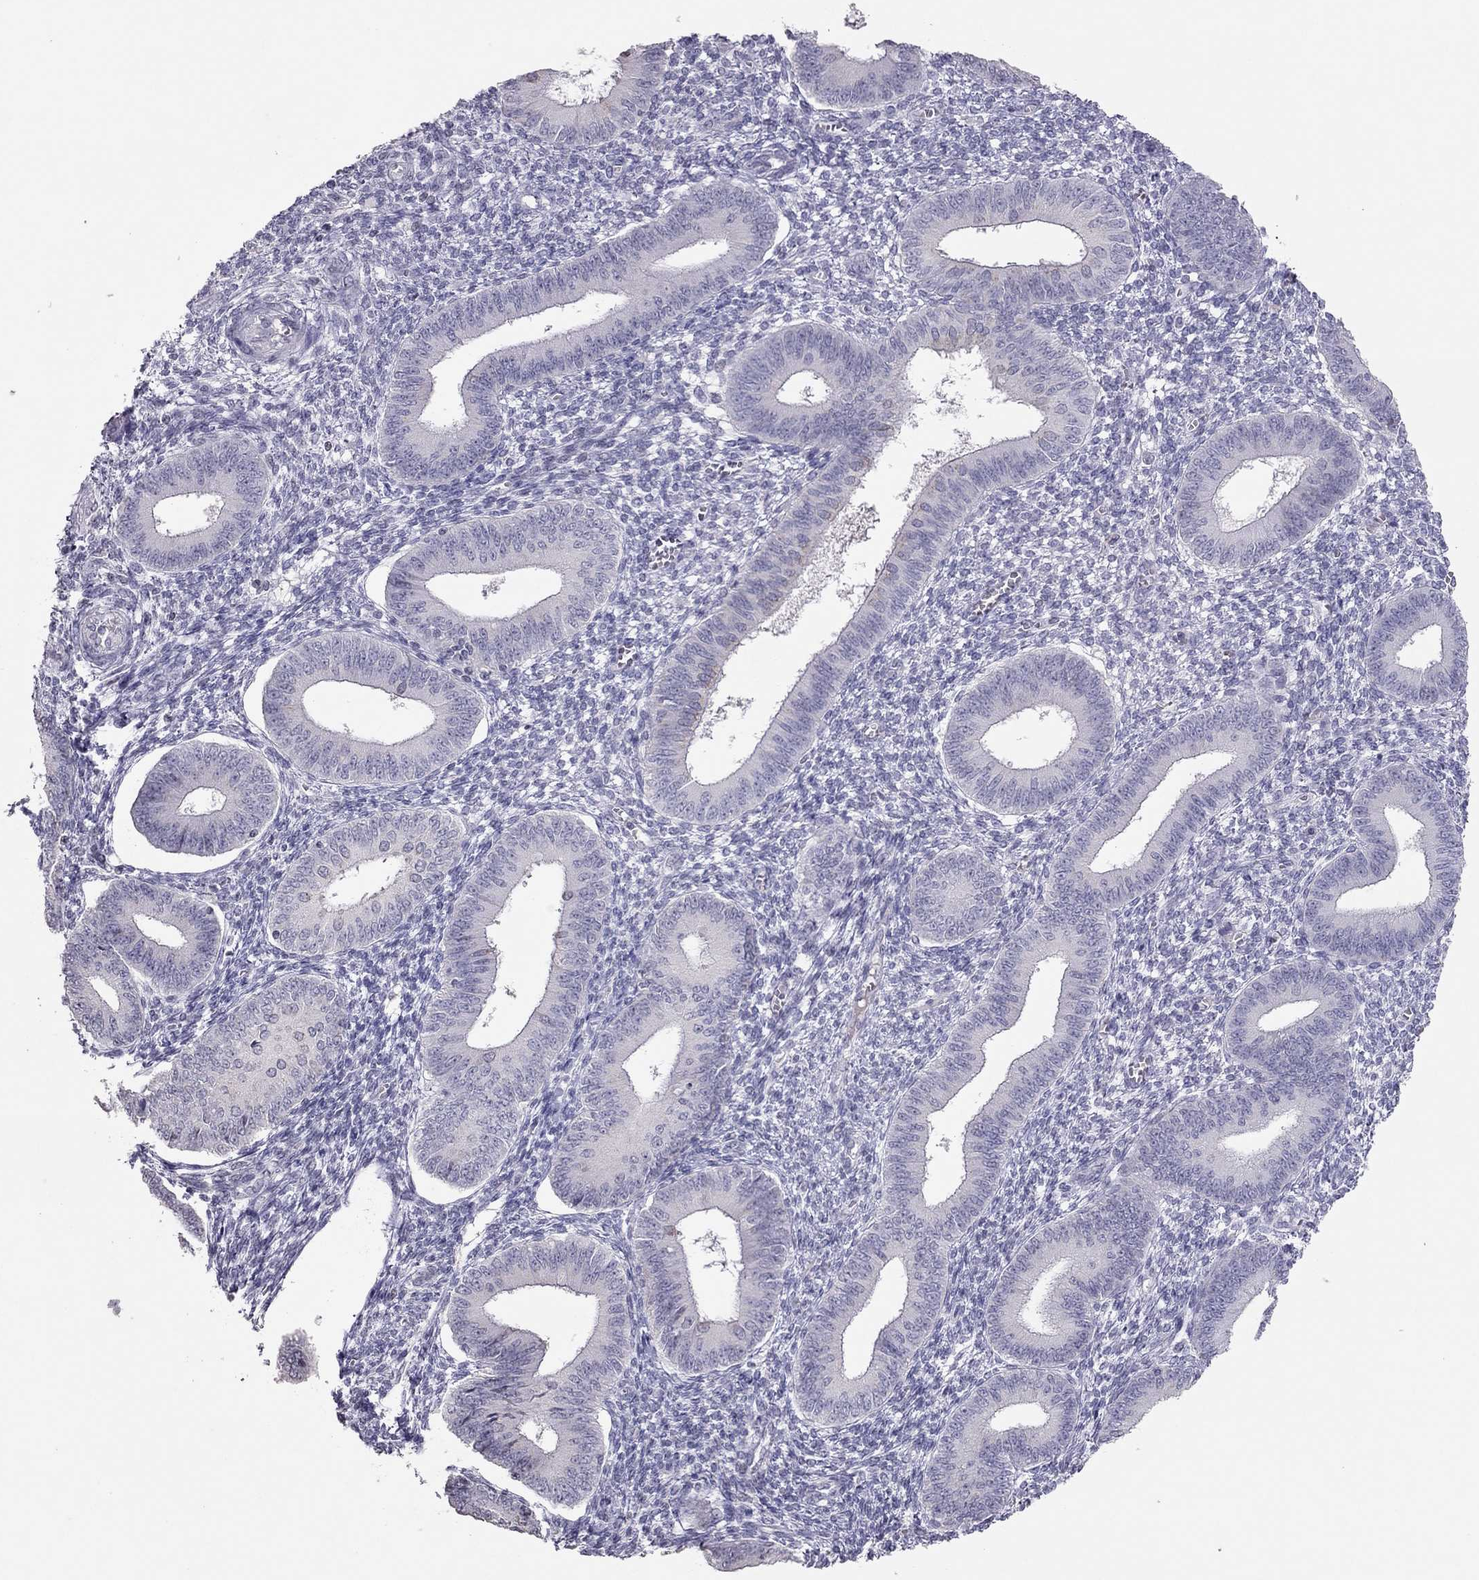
{"staining": {"intensity": "negative", "quantity": "none", "location": "none"}, "tissue": "endometrium", "cell_type": "Cells in endometrial stroma", "image_type": "normal", "snomed": [{"axis": "morphology", "description": "Normal tissue, NOS"}, {"axis": "topography", "description": "Endometrium"}], "caption": "The photomicrograph demonstrates no staining of cells in endometrial stroma in benign endometrium.", "gene": "TSHB", "patient": {"sex": "female", "age": 42}}